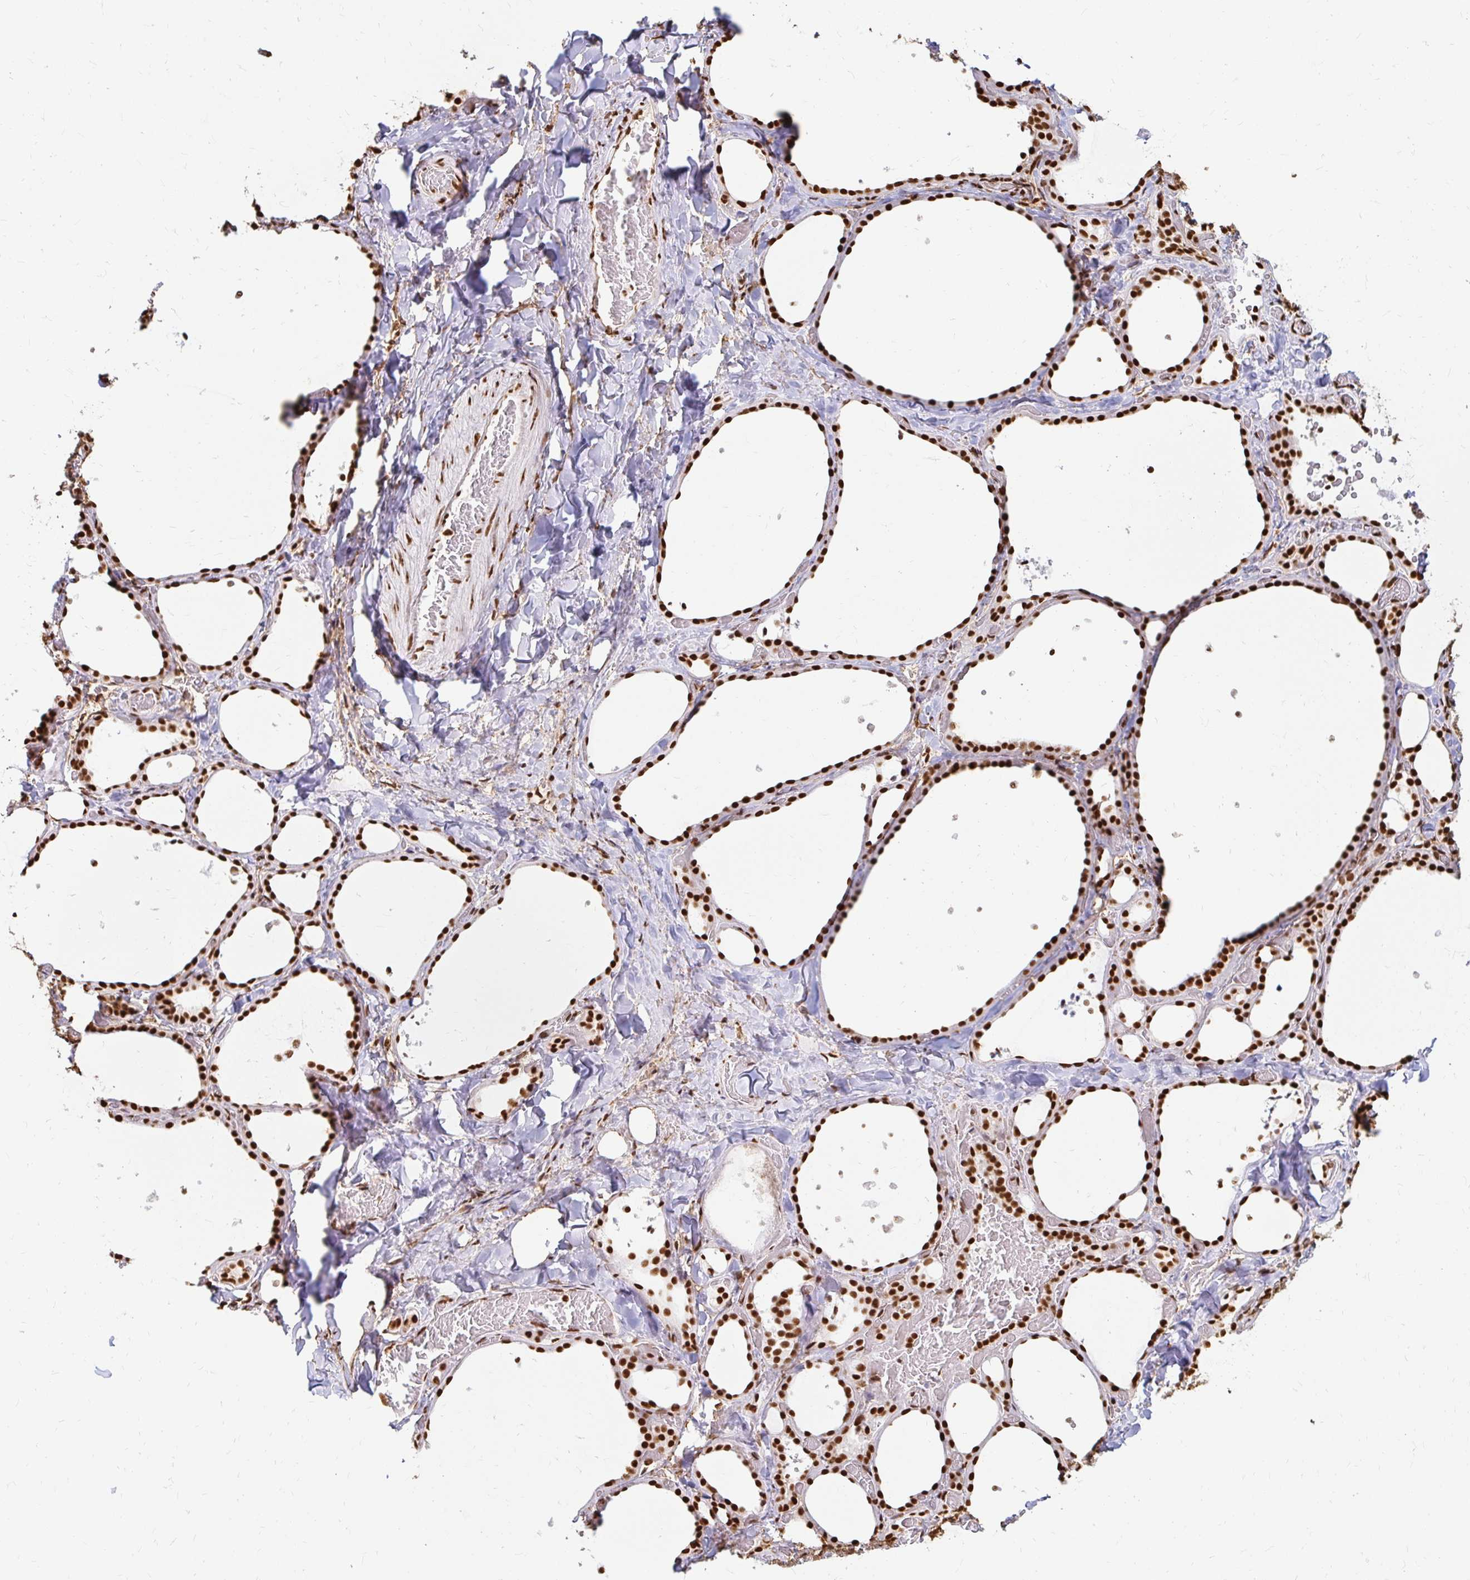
{"staining": {"intensity": "strong", "quantity": ">75%", "location": "nuclear"}, "tissue": "thyroid gland", "cell_type": "Glandular cells", "image_type": "normal", "snomed": [{"axis": "morphology", "description": "Normal tissue, NOS"}, {"axis": "topography", "description": "Thyroid gland"}], "caption": "Brown immunohistochemical staining in normal thyroid gland displays strong nuclear staining in about >75% of glandular cells.", "gene": "HNRNPU", "patient": {"sex": "female", "age": 36}}